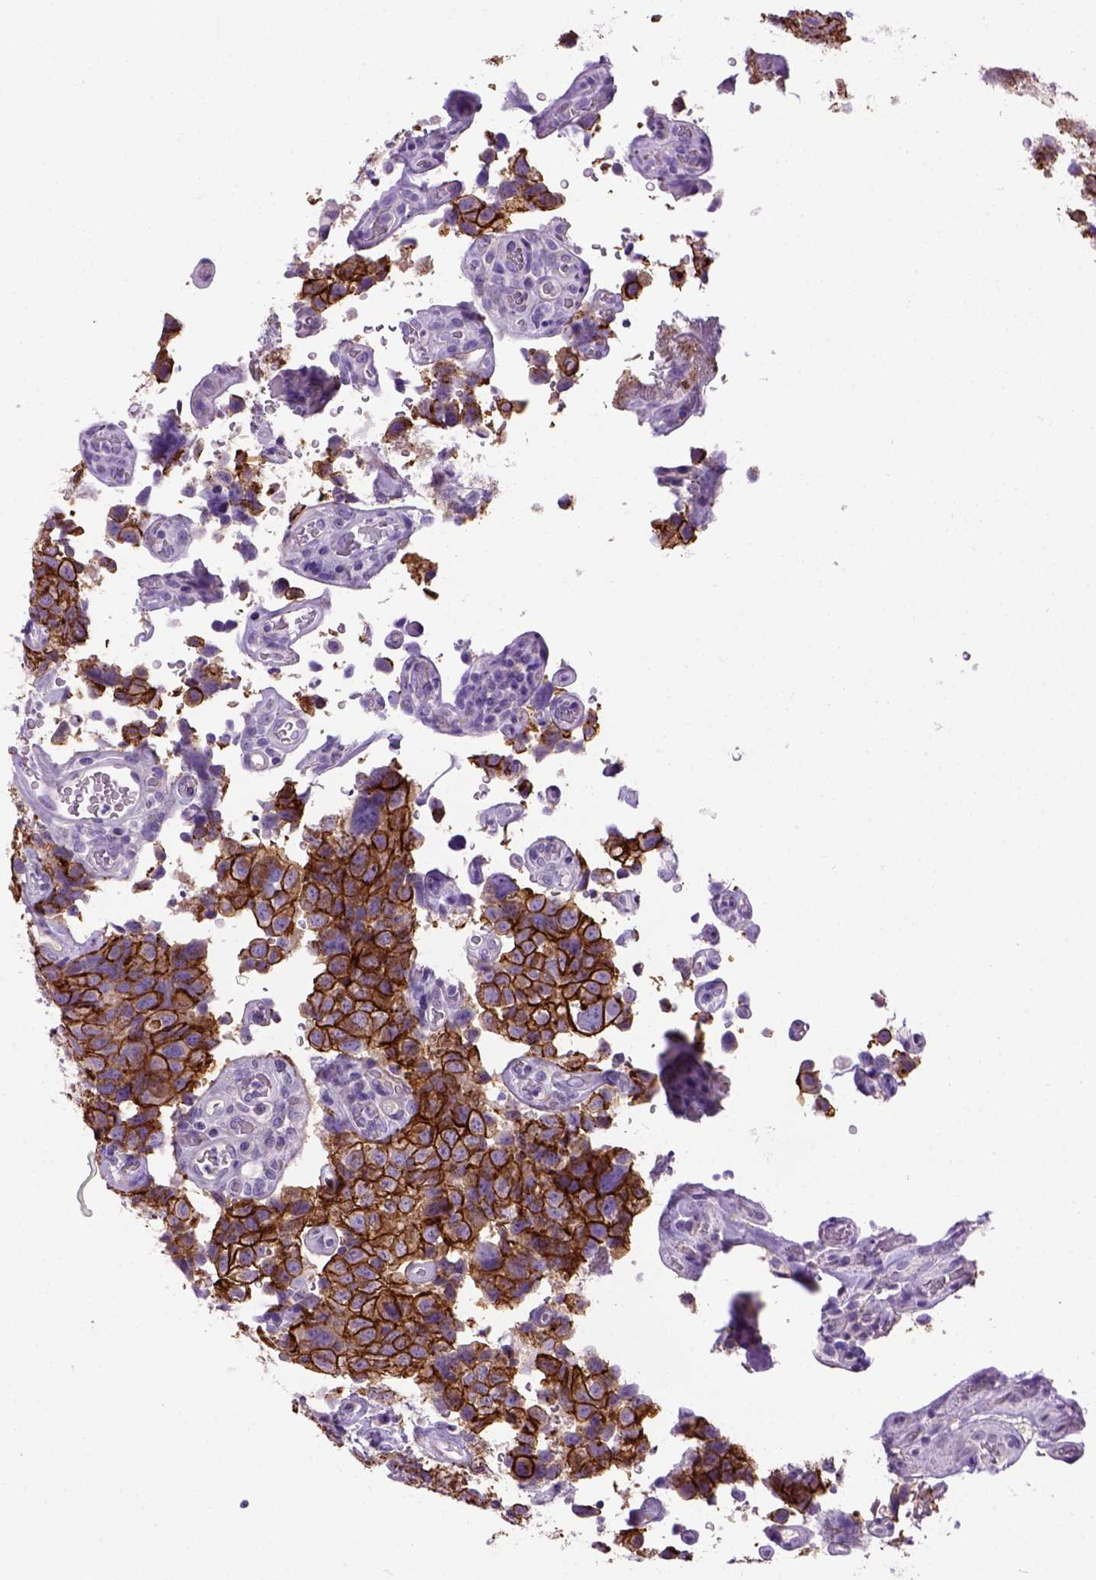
{"staining": {"intensity": "strong", "quantity": ">75%", "location": "cytoplasmic/membranous"}, "tissue": "urothelial cancer", "cell_type": "Tumor cells", "image_type": "cancer", "snomed": [{"axis": "morphology", "description": "Urothelial carcinoma, High grade"}, {"axis": "topography", "description": "Urinary bladder"}], "caption": "Tumor cells show high levels of strong cytoplasmic/membranous positivity in about >75% of cells in human urothelial cancer.", "gene": "CDH1", "patient": {"sex": "female", "age": 58}}